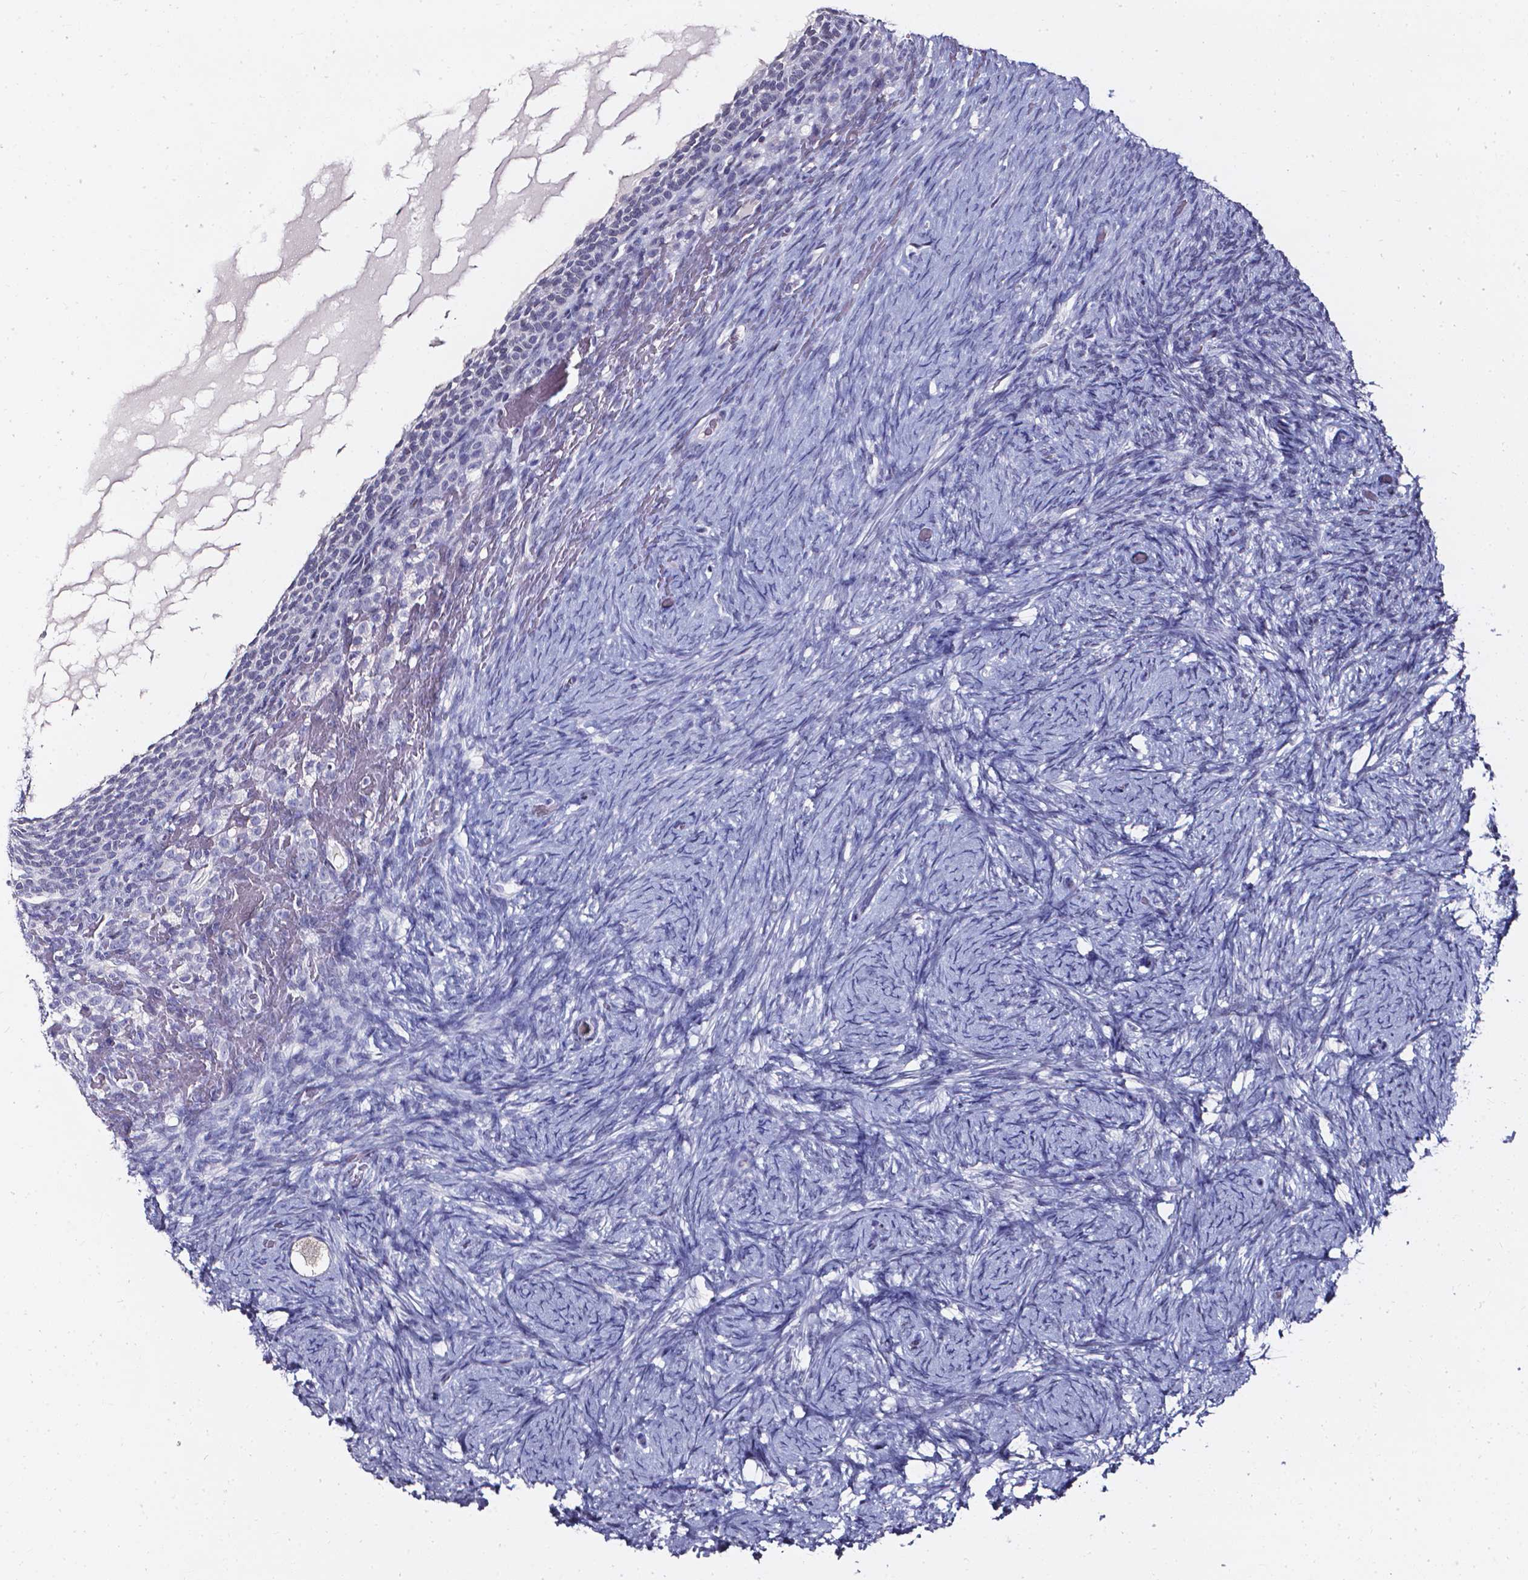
{"staining": {"intensity": "negative", "quantity": "none", "location": "none"}, "tissue": "ovary", "cell_type": "Follicle cells", "image_type": "normal", "snomed": [{"axis": "morphology", "description": "Normal tissue, NOS"}, {"axis": "topography", "description": "Ovary"}], "caption": "Immunohistochemistry of unremarkable human ovary demonstrates no positivity in follicle cells. (Brightfield microscopy of DAB immunohistochemistry at high magnification).", "gene": "AKR1B10", "patient": {"sex": "female", "age": 34}}